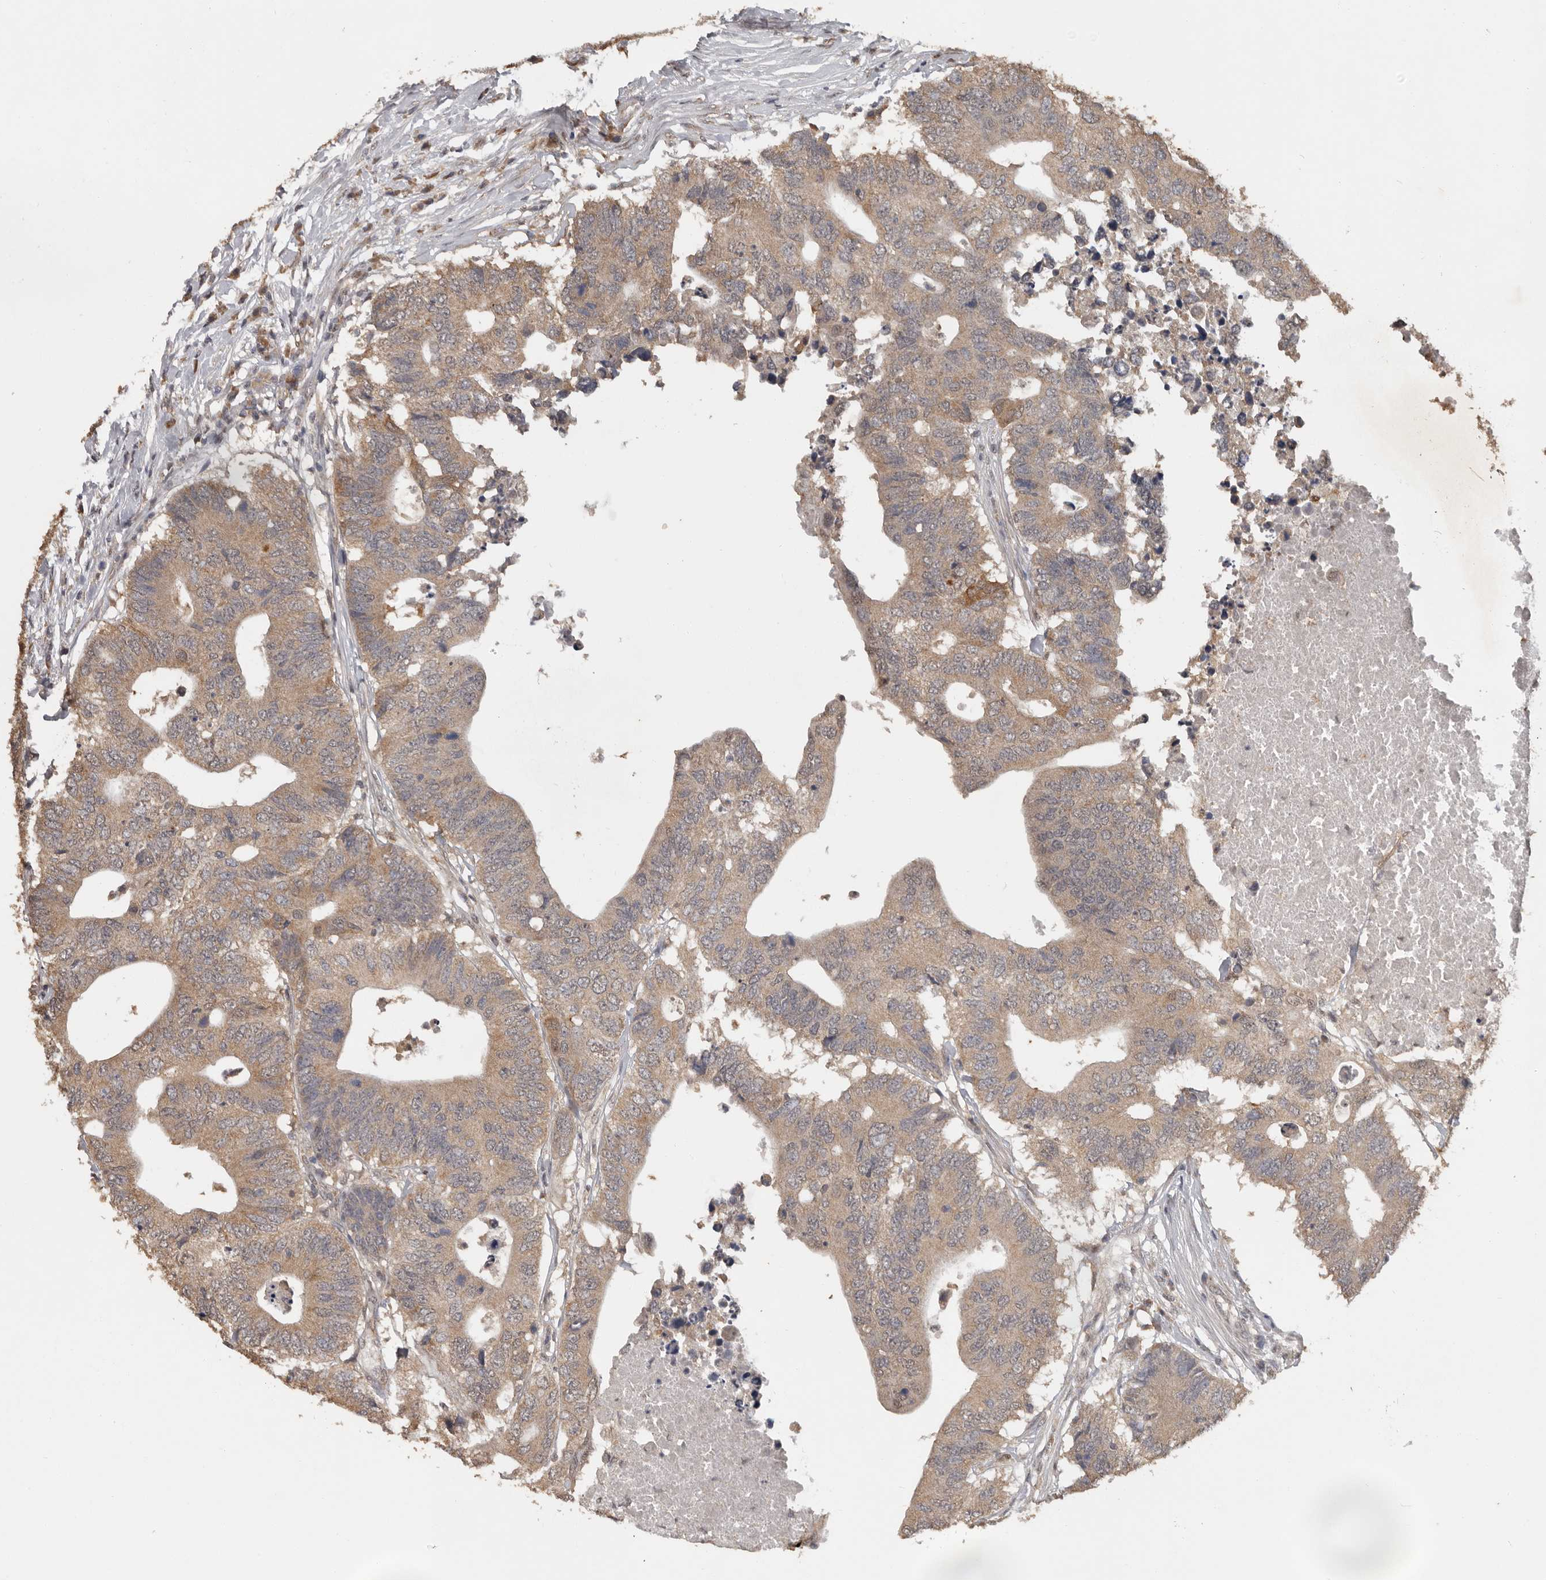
{"staining": {"intensity": "moderate", "quantity": "25%-75%", "location": "cytoplasmic/membranous"}, "tissue": "colorectal cancer", "cell_type": "Tumor cells", "image_type": "cancer", "snomed": [{"axis": "morphology", "description": "Adenocarcinoma, NOS"}, {"axis": "topography", "description": "Colon"}], "caption": "A brown stain highlights moderate cytoplasmic/membranous staining of a protein in colorectal cancer tumor cells. (IHC, brightfield microscopy, high magnification).", "gene": "MTF1", "patient": {"sex": "male", "age": 71}}